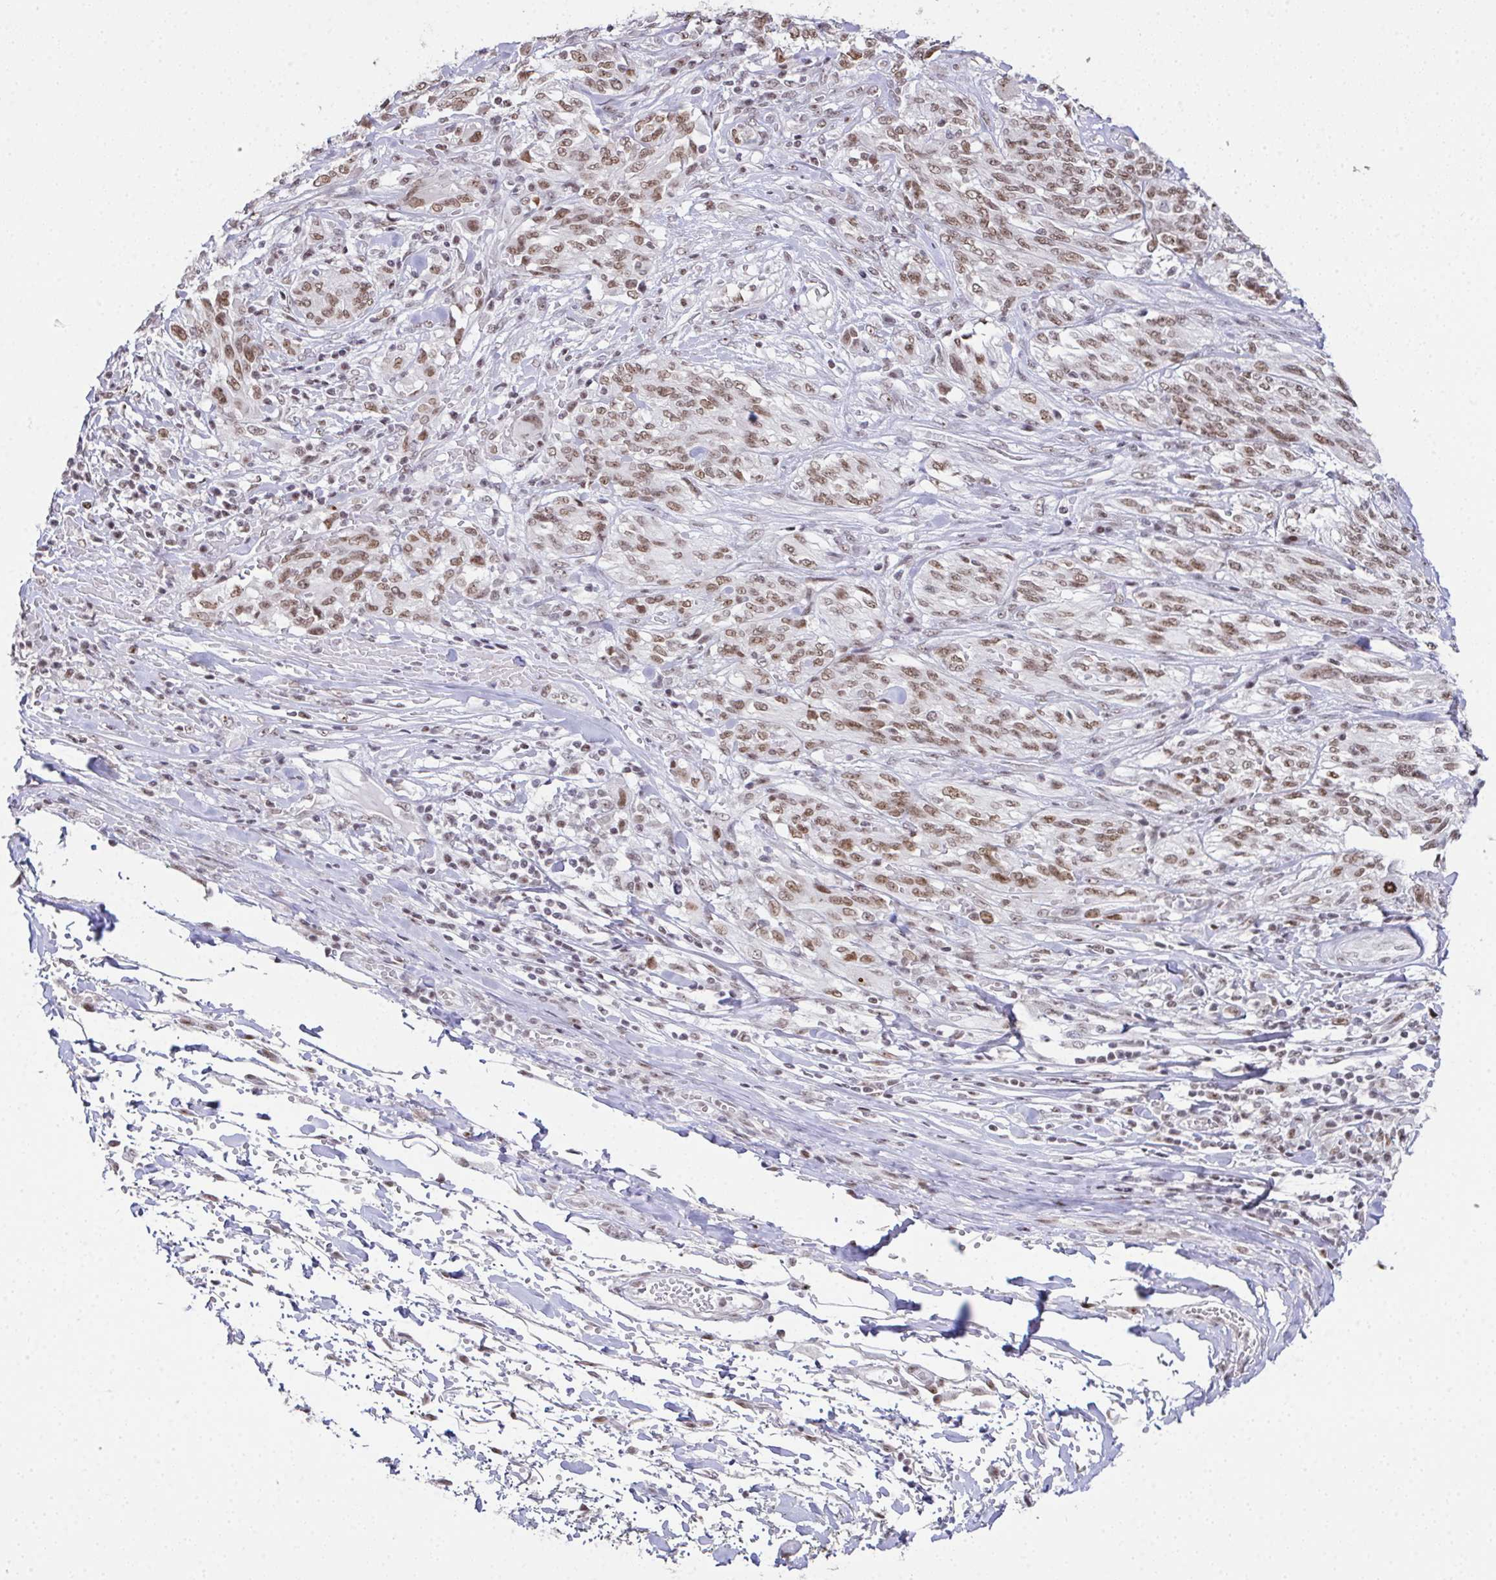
{"staining": {"intensity": "moderate", "quantity": ">75%", "location": "nuclear"}, "tissue": "melanoma", "cell_type": "Tumor cells", "image_type": "cancer", "snomed": [{"axis": "morphology", "description": "Malignant melanoma, NOS"}, {"axis": "topography", "description": "Skin"}], "caption": "A high-resolution image shows immunohistochemistry (IHC) staining of malignant melanoma, which demonstrates moderate nuclear staining in approximately >75% of tumor cells.", "gene": "ZNF800", "patient": {"sex": "female", "age": 91}}